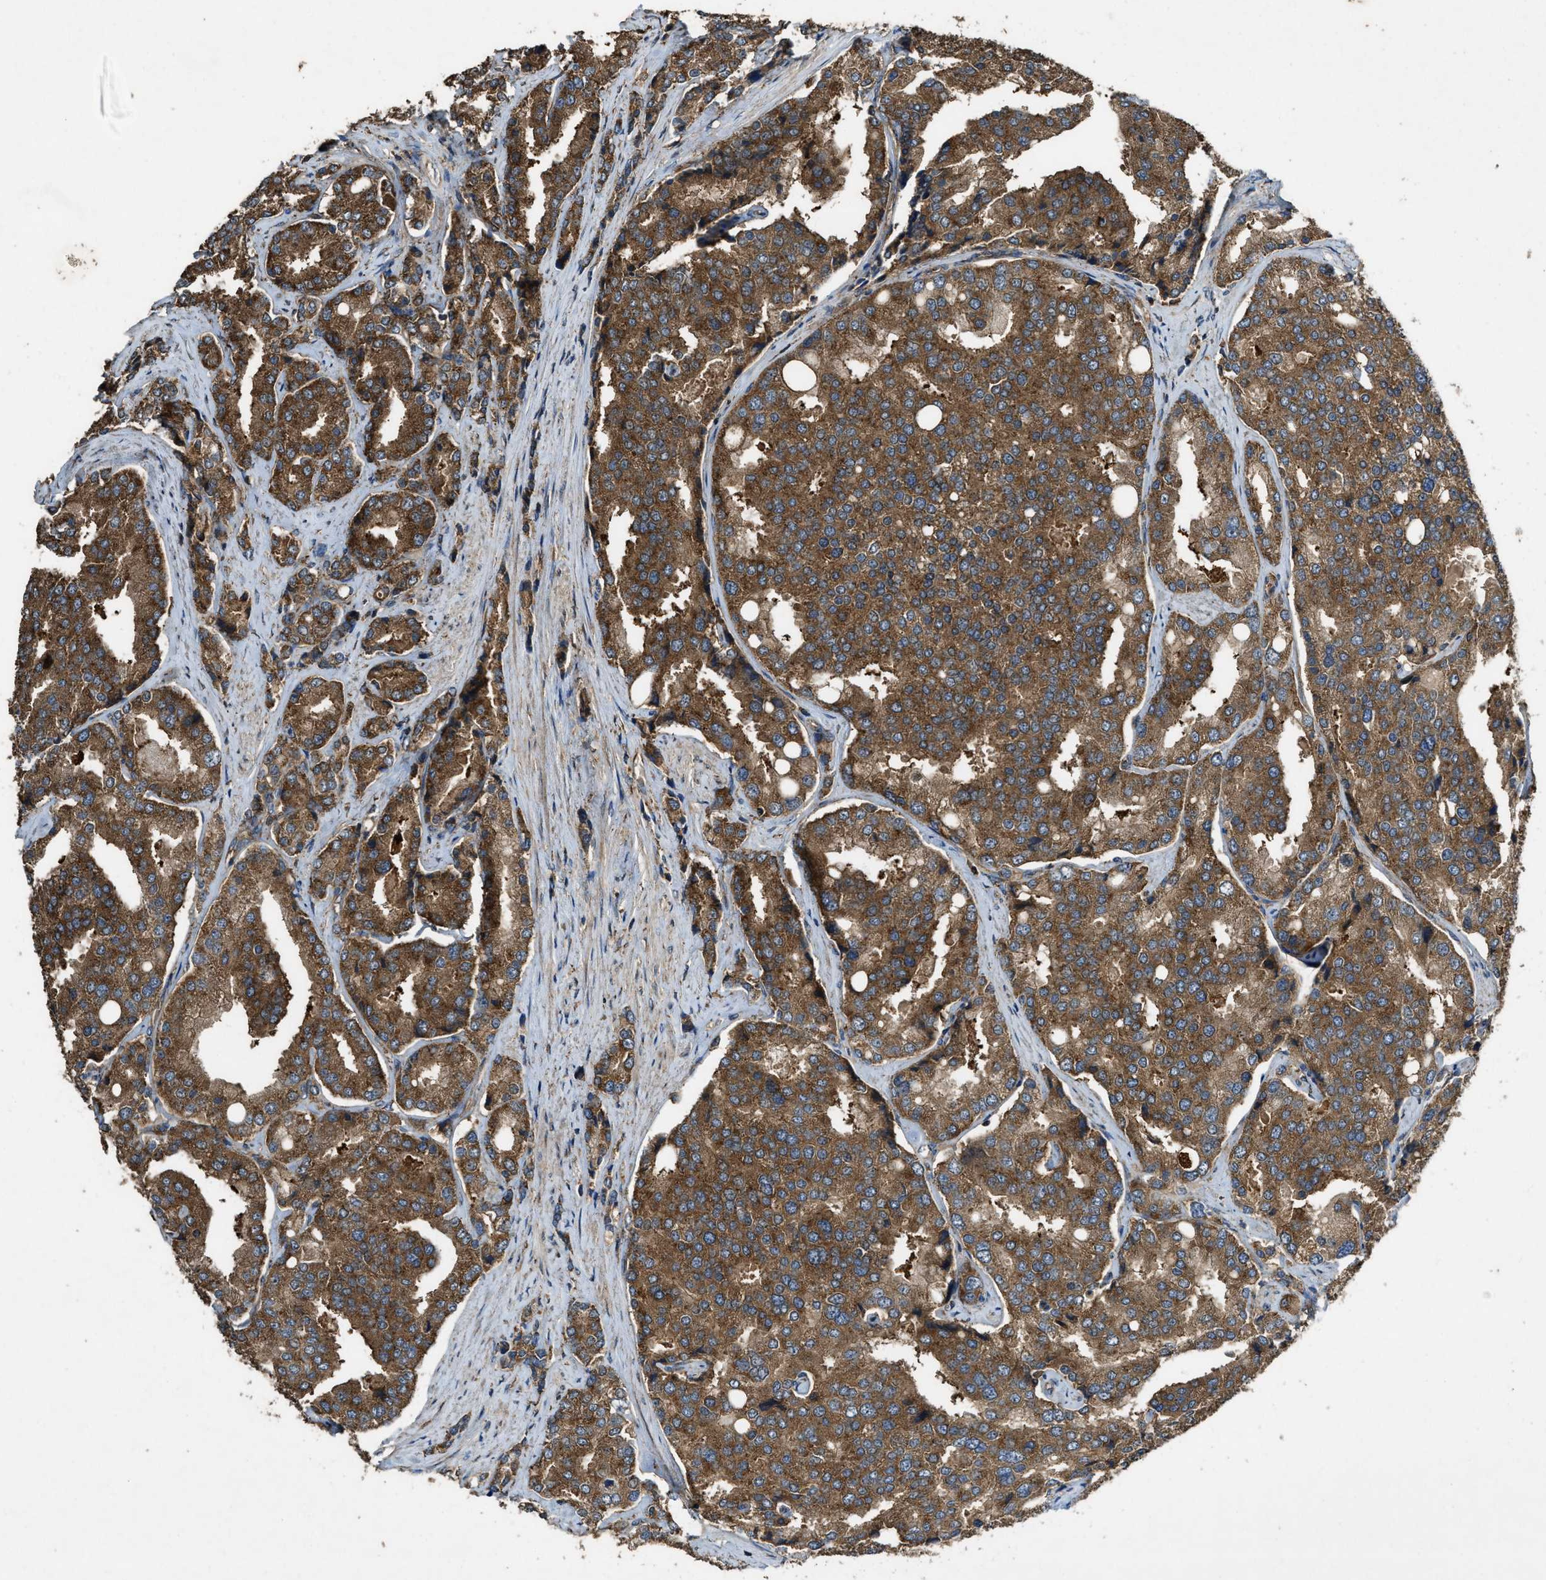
{"staining": {"intensity": "moderate", "quantity": ">75%", "location": "cytoplasmic/membranous"}, "tissue": "prostate cancer", "cell_type": "Tumor cells", "image_type": "cancer", "snomed": [{"axis": "morphology", "description": "Adenocarcinoma, High grade"}, {"axis": "topography", "description": "Prostate"}], "caption": "IHC of human prostate cancer (high-grade adenocarcinoma) demonstrates medium levels of moderate cytoplasmic/membranous staining in about >75% of tumor cells.", "gene": "MAP3K8", "patient": {"sex": "male", "age": 50}}